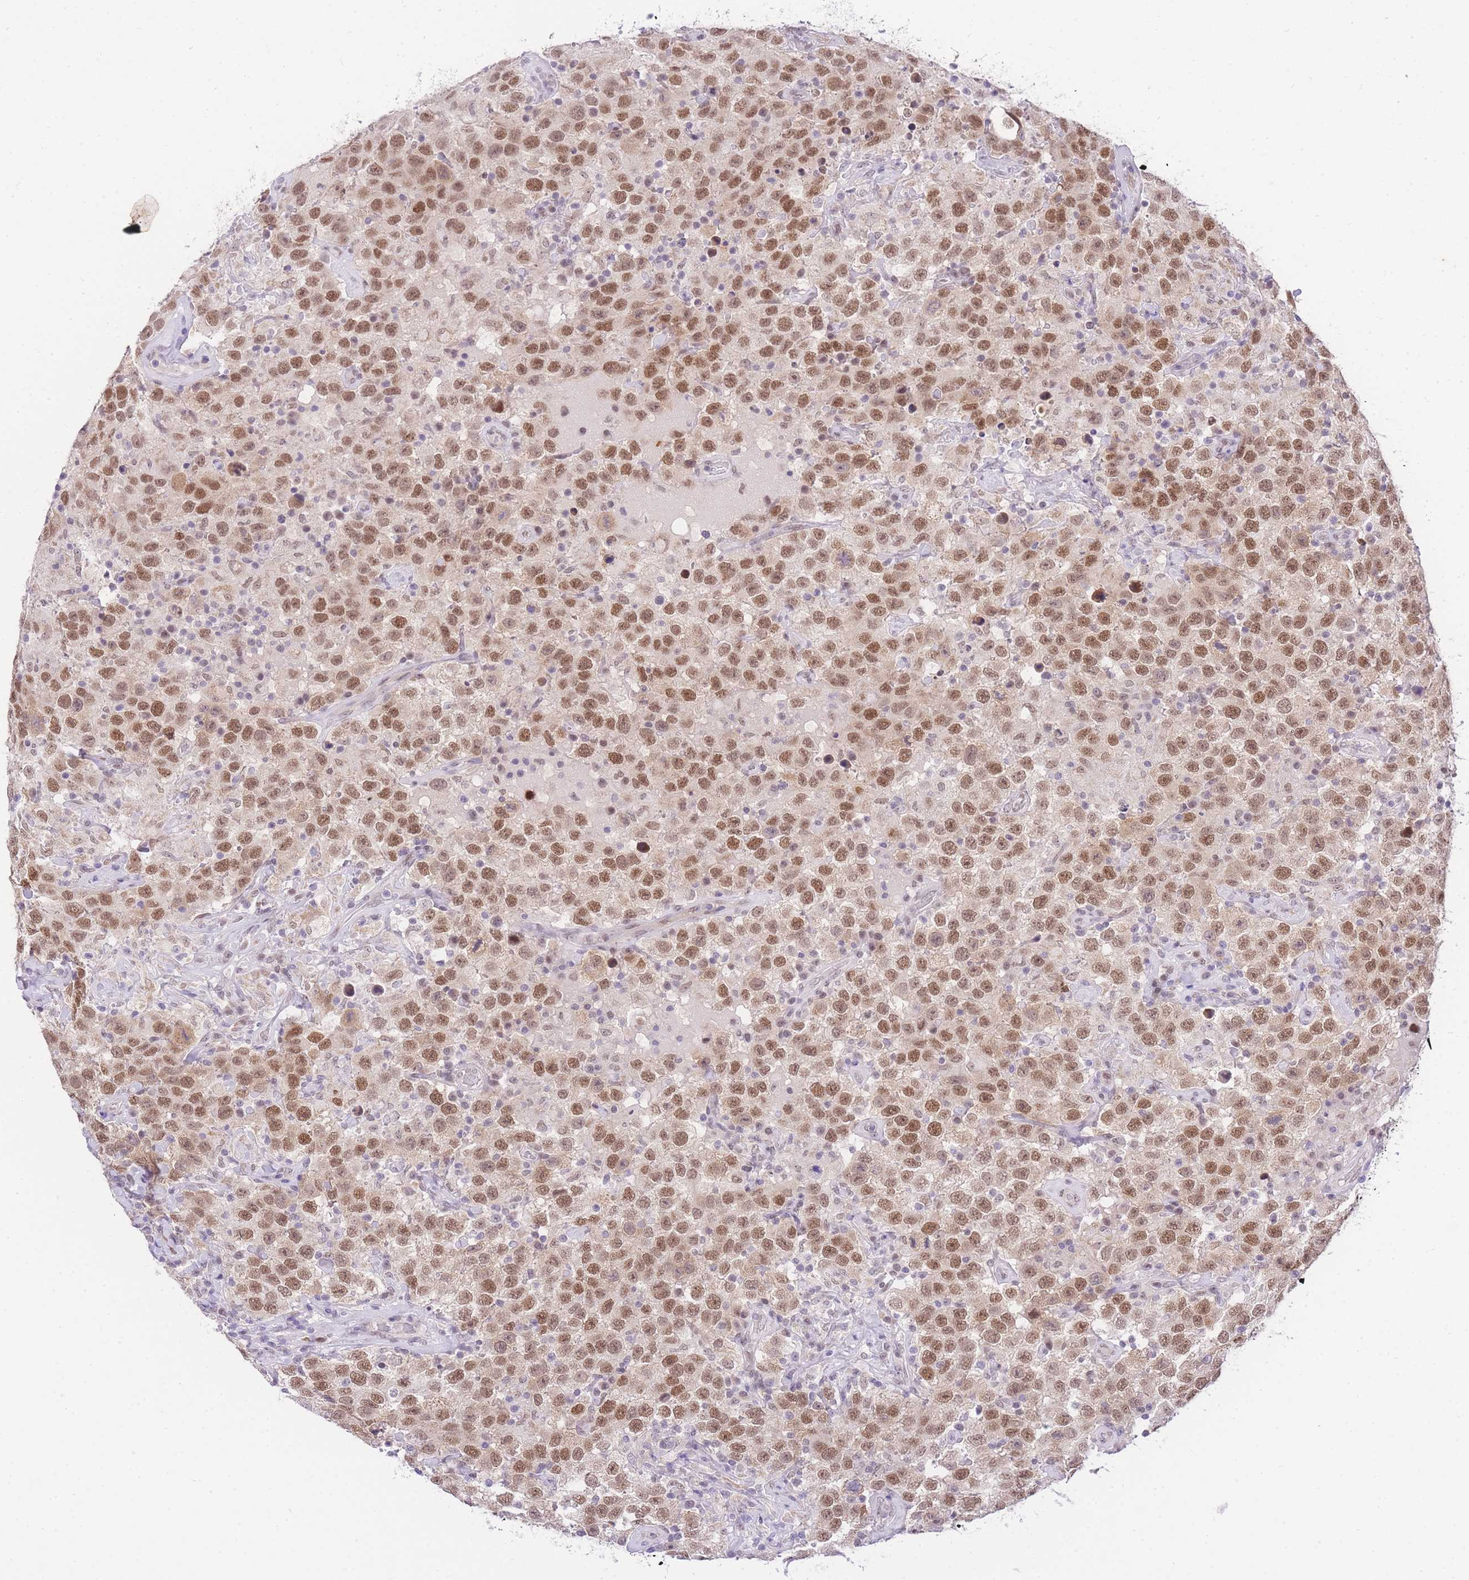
{"staining": {"intensity": "moderate", "quantity": ">75%", "location": "nuclear"}, "tissue": "testis cancer", "cell_type": "Tumor cells", "image_type": "cancer", "snomed": [{"axis": "morphology", "description": "Seminoma, NOS"}, {"axis": "topography", "description": "Testis"}], "caption": "Seminoma (testis) stained with a brown dye displays moderate nuclear positive expression in approximately >75% of tumor cells.", "gene": "UBXN7", "patient": {"sex": "male", "age": 41}}